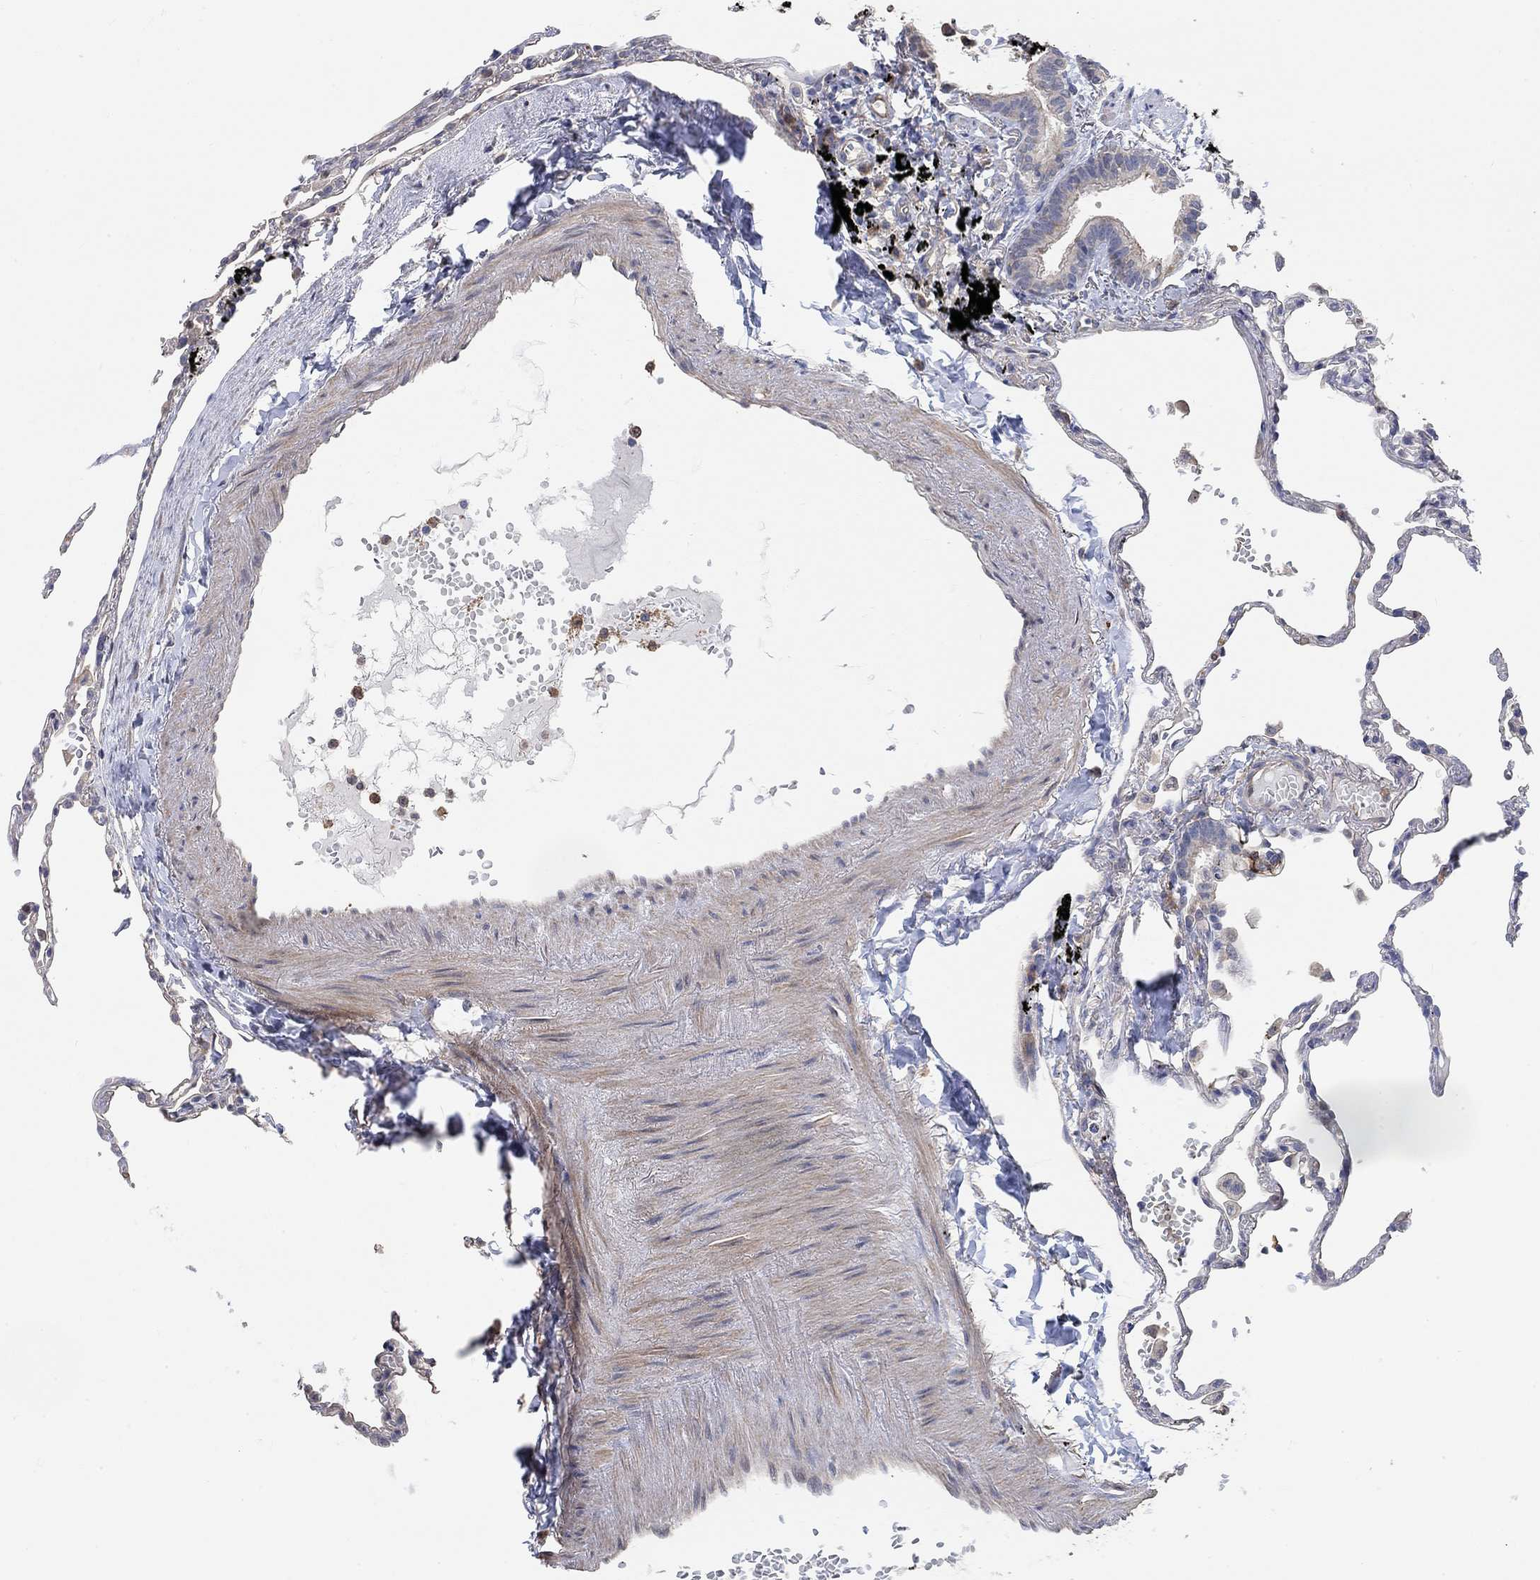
{"staining": {"intensity": "strong", "quantity": "<25%", "location": "cytoplasmic/membranous"}, "tissue": "lung", "cell_type": "Alveolar cells", "image_type": "normal", "snomed": [{"axis": "morphology", "description": "Normal tissue, NOS"}, {"axis": "topography", "description": "Lung"}], "caption": "Immunohistochemical staining of unremarkable human lung demonstrates strong cytoplasmic/membranous protein expression in approximately <25% of alveolar cells.", "gene": "SYT16", "patient": {"sex": "male", "age": 78}}